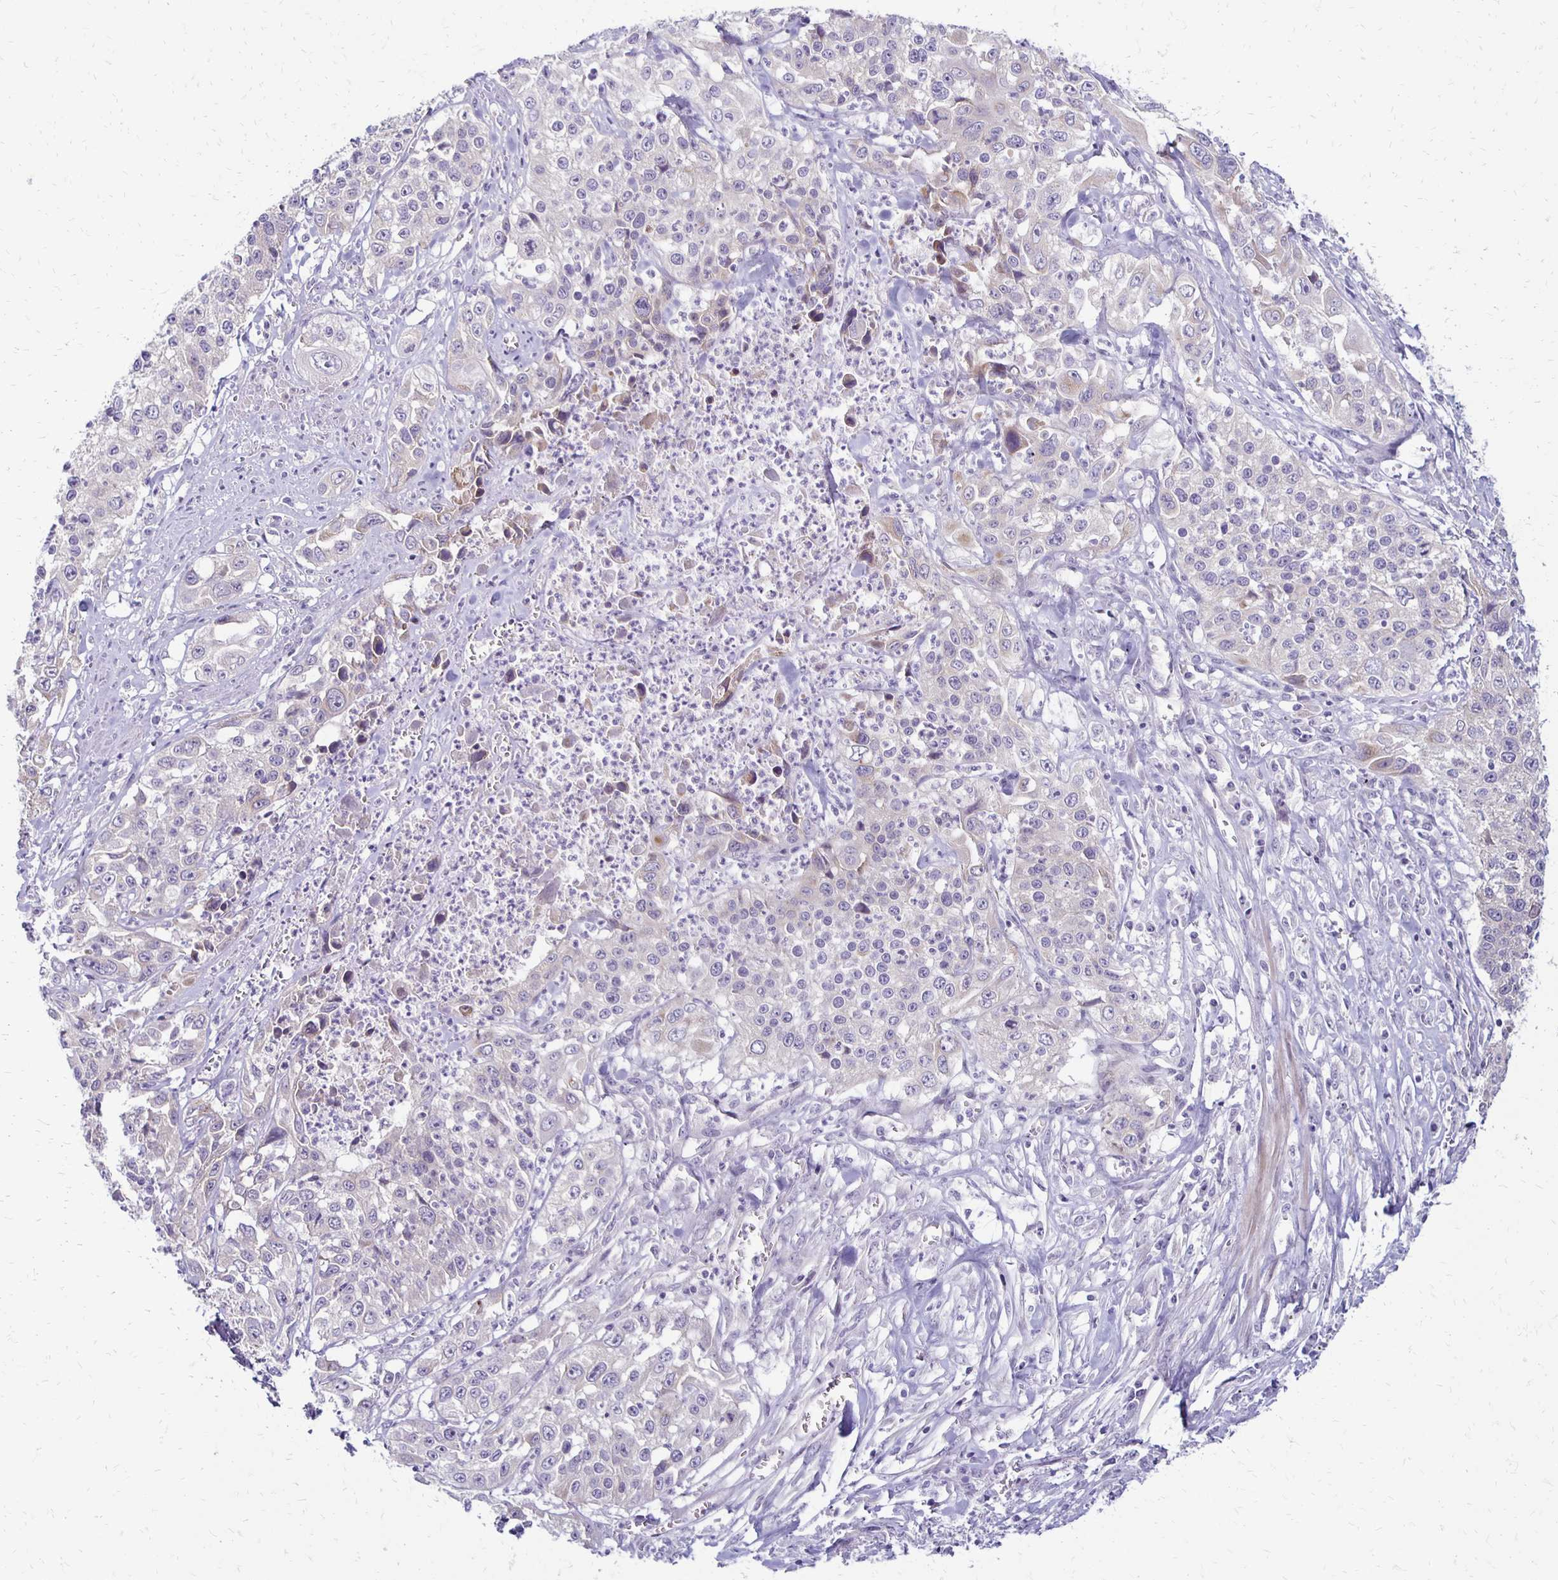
{"staining": {"intensity": "negative", "quantity": "none", "location": "none"}, "tissue": "lung cancer", "cell_type": "Tumor cells", "image_type": "cancer", "snomed": [{"axis": "morphology", "description": "Squamous cell carcinoma, NOS"}, {"axis": "morphology", "description": "Squamous cell carcinoma, metastatic, NOS"}, {"axis": "topography", "description": "Lung"}, {"axis": "topography", "description": "Pleura, NOS"}], "caption": "Immunohistochemistry (IHC) histopathology image of neoplastic tissue: human metastatic squamous cell carcinoma (lung) stained with DAB (3,3'-diaminobenzidine) exhibits no significant protein expression in tumor cells.", "gene": "KATNBL1", "patient": {"sex": "male", "age": 72}}